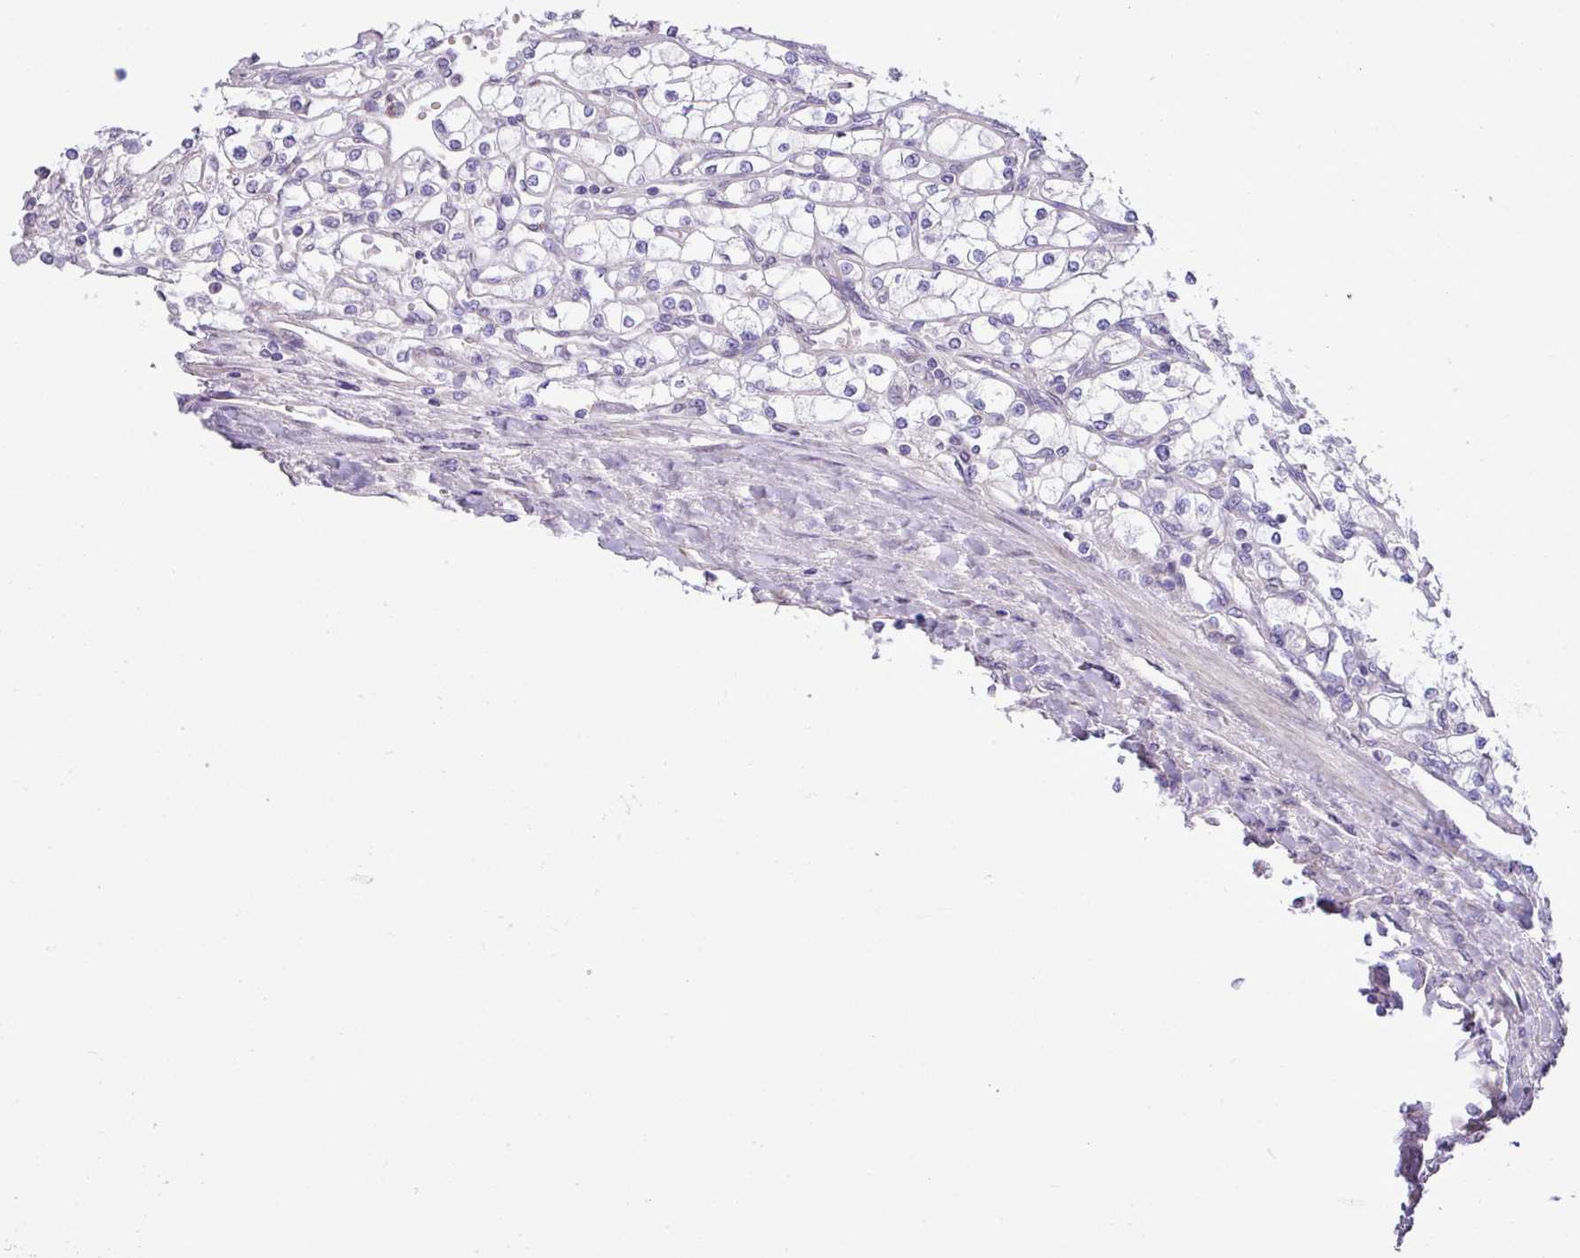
{"staining": {"intensity": "negative", "quantity": "none", "location": "none"}, "tissue": "renal cancer", "cell_type": "Tumor cells", "image_type": "cancer", "snomed": [{"axis": "morphology", "description": "Adenocarcinoma, NOS"}, {"axis": "topography", "description": "Kidney"}], "caption": "An IHC photomicrograph of renal adenocarcinoma is shown. There is no staining in tumor cells of renal adenocarcinoma.", "gene": "IRGC", "patient": {"sex": "male", "age": 80}}